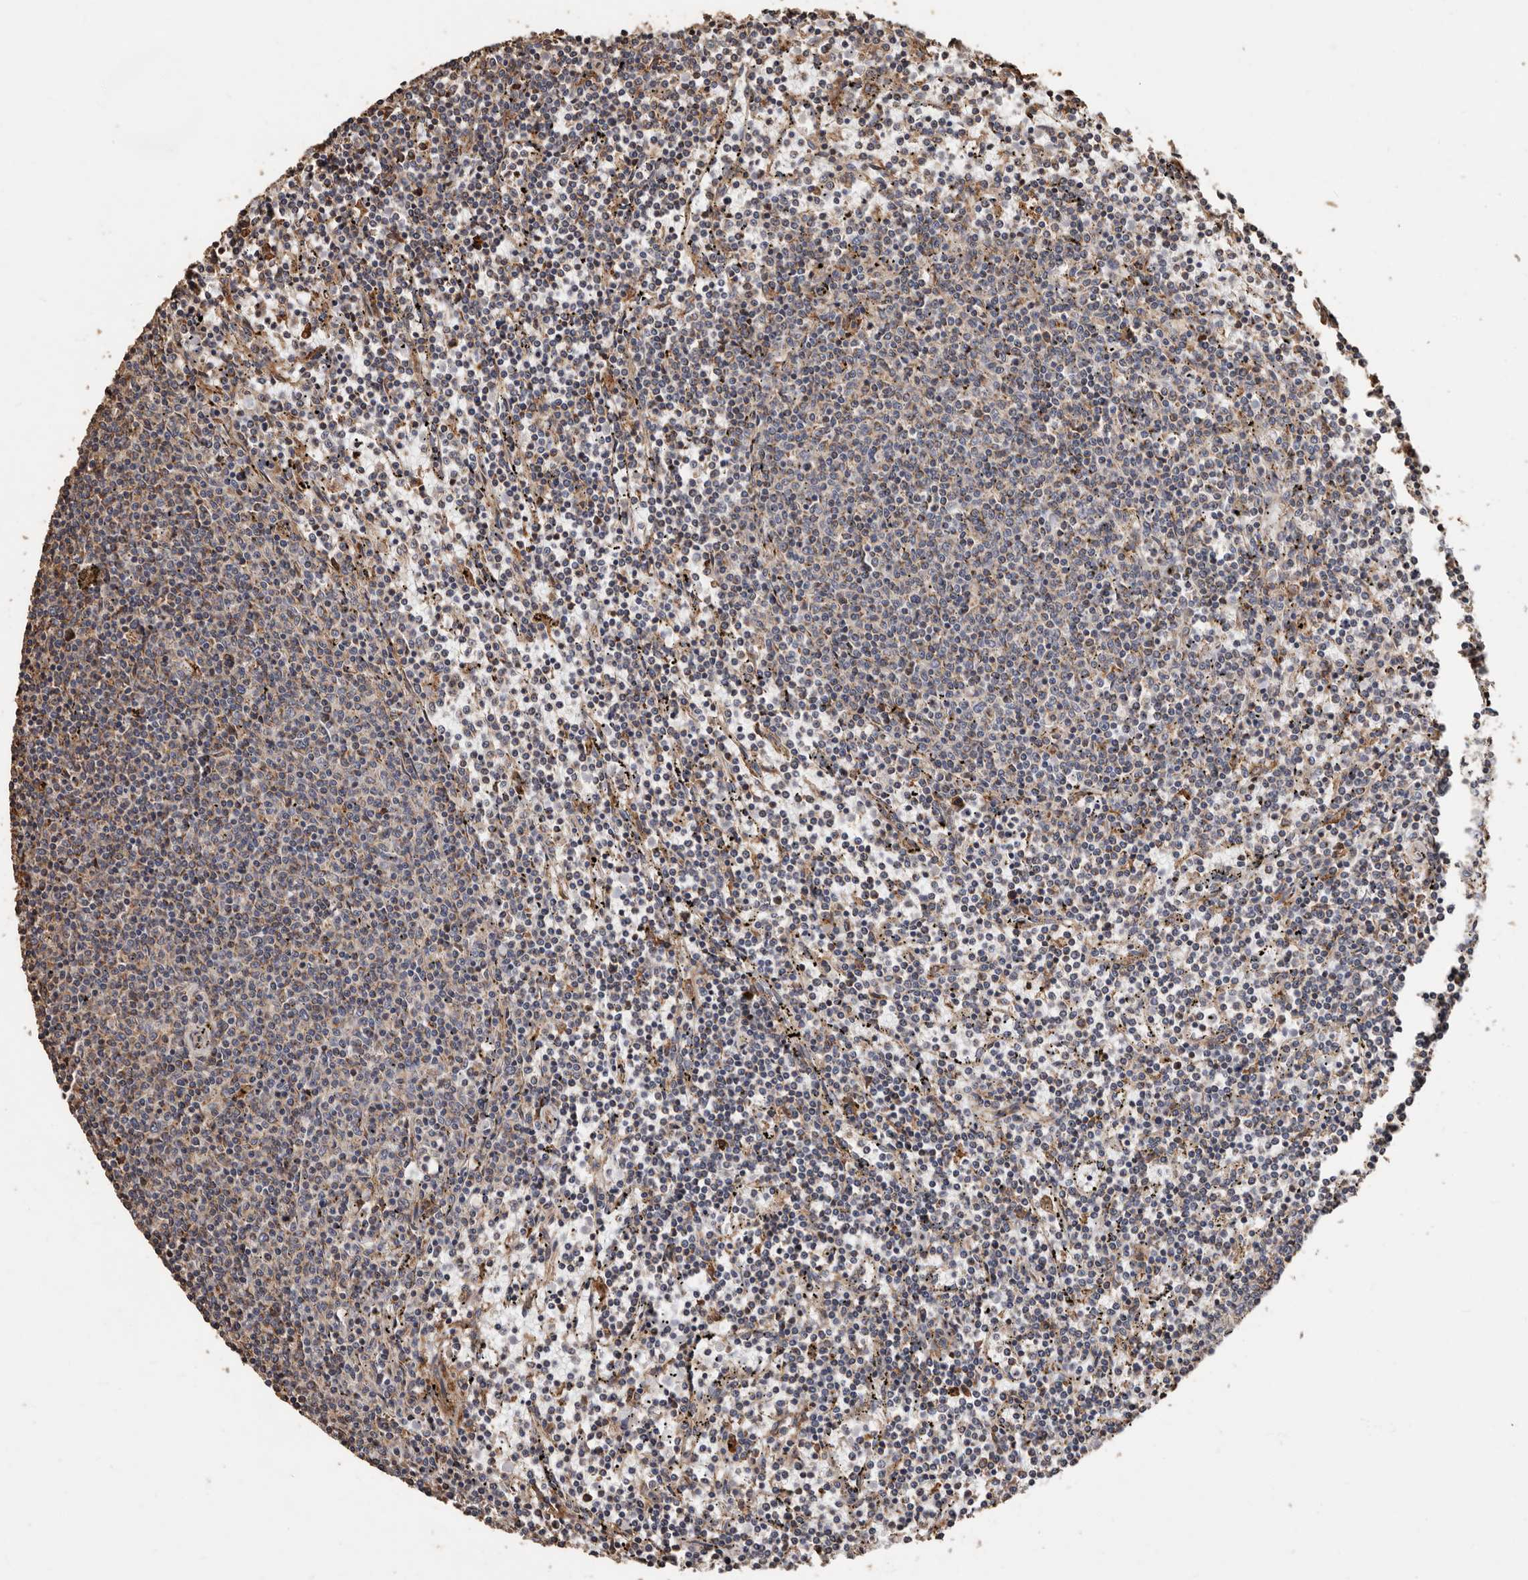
{"staining": {"intensity": "weak", "quantity": "<25%", "location": "cytoplasmic/membranous"}, "tissue": "lymphoma", "cell_type": "Tumor cells", "image_type": "cancer", "snomed": [{"axis": "morphology", "description": "Malignant lymphoma, non-Hodgkin's type, Low grade"}, {"axis": "topography", "description": "Spleen"}], "caption": "This is an immunohistochemistry (IHC) micrograph of lymphoma. There is no staining in tumor cells.", "gene": "OSGIN2", "patient": {"sex": "female", "age": 50}}